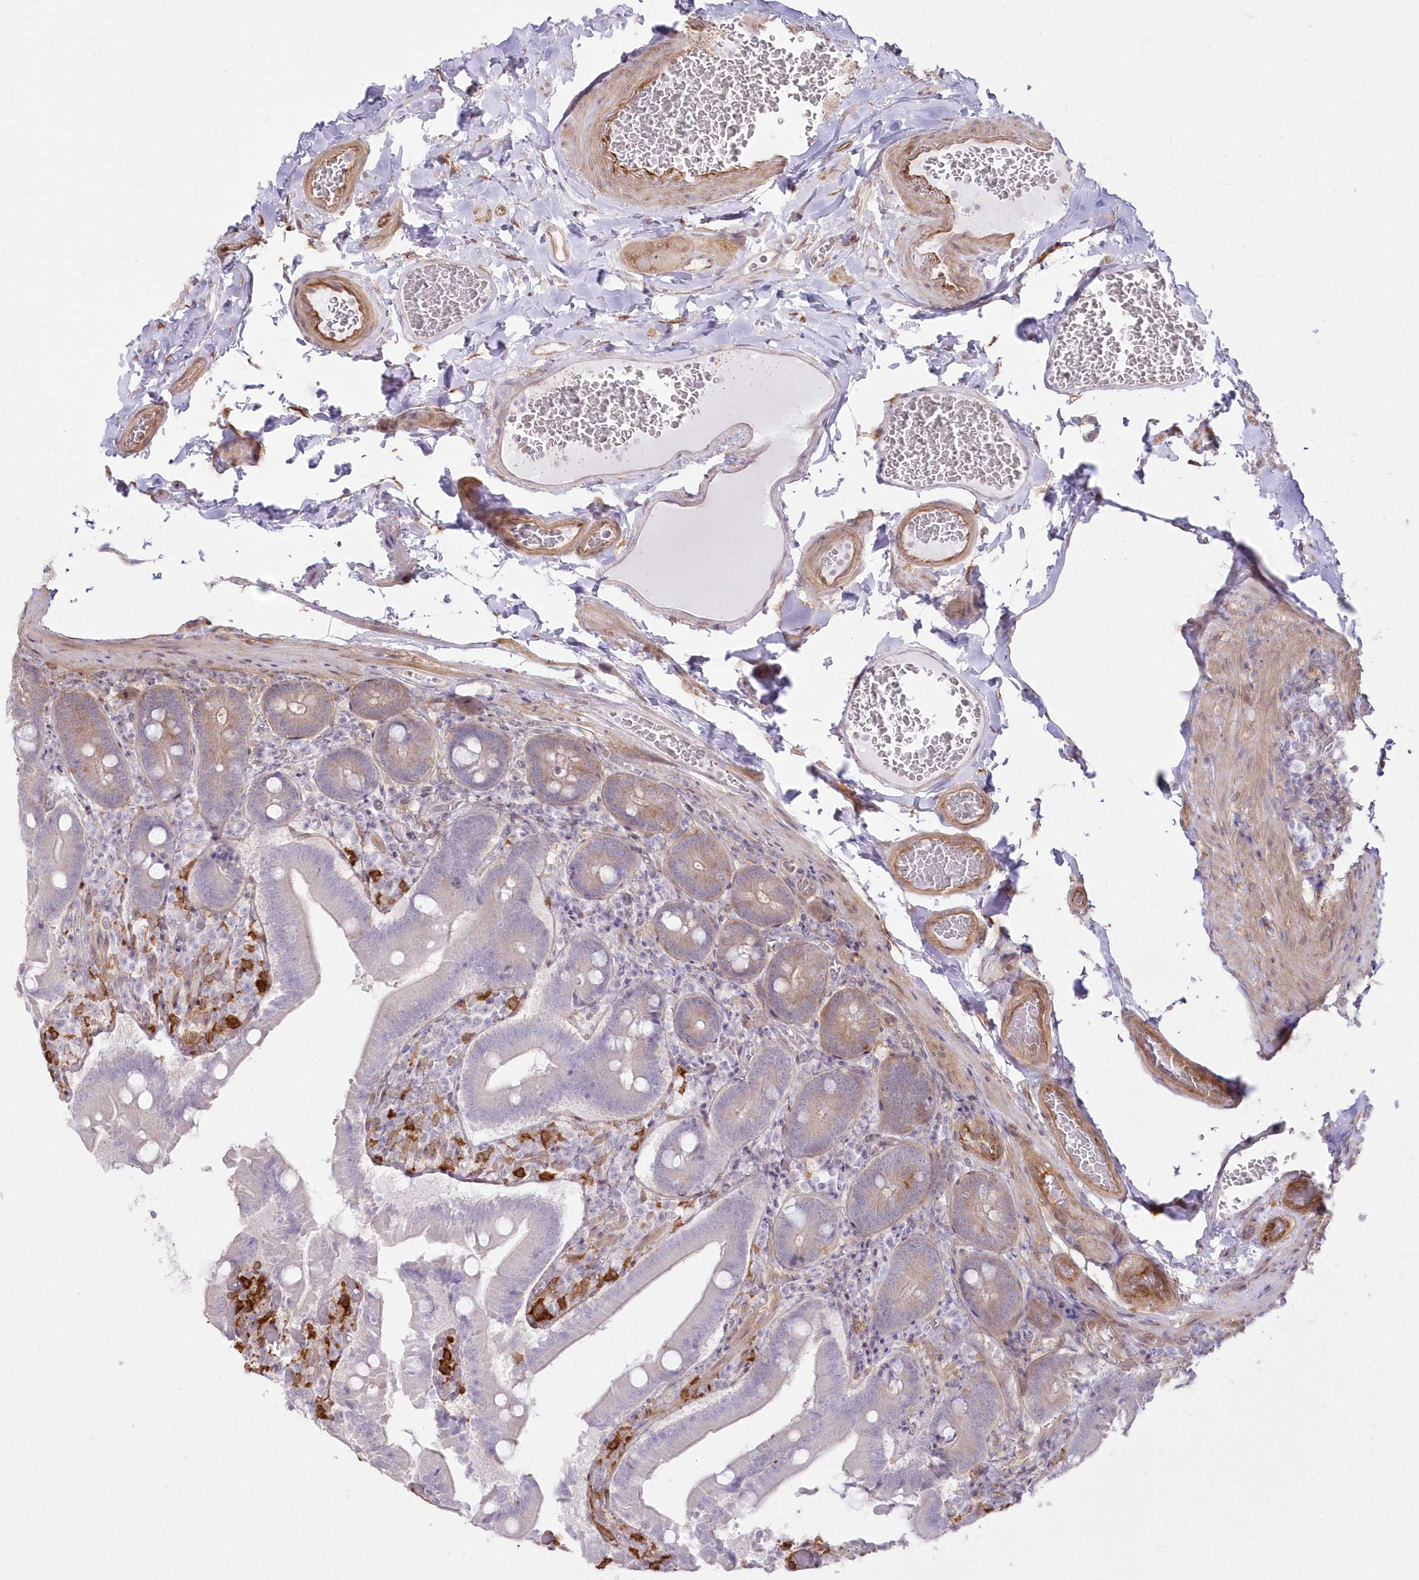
{"staining": {"intensity": "moderate", "quantity": "<25%", "location": "cytoplasmic/membranous"}, "tissue": "duodenum", "cell_type": "Glandular cells", "image_type": "normal", "snomed": [{"axis": "morphology", "description": "Normal tissue, NOS"}, {"axis": "topography", "description": "Duodenum"}], "caption": "Protein staining of benign duodenum demonstrates moderate cytoplasmic/membranous positivity in about <25% of glandular cells. Ihc stains the protein in brown and the nuclei are stained blue.", "gene": "SH3PXD2B", "patient": {"sex": "female", "age": 62}}